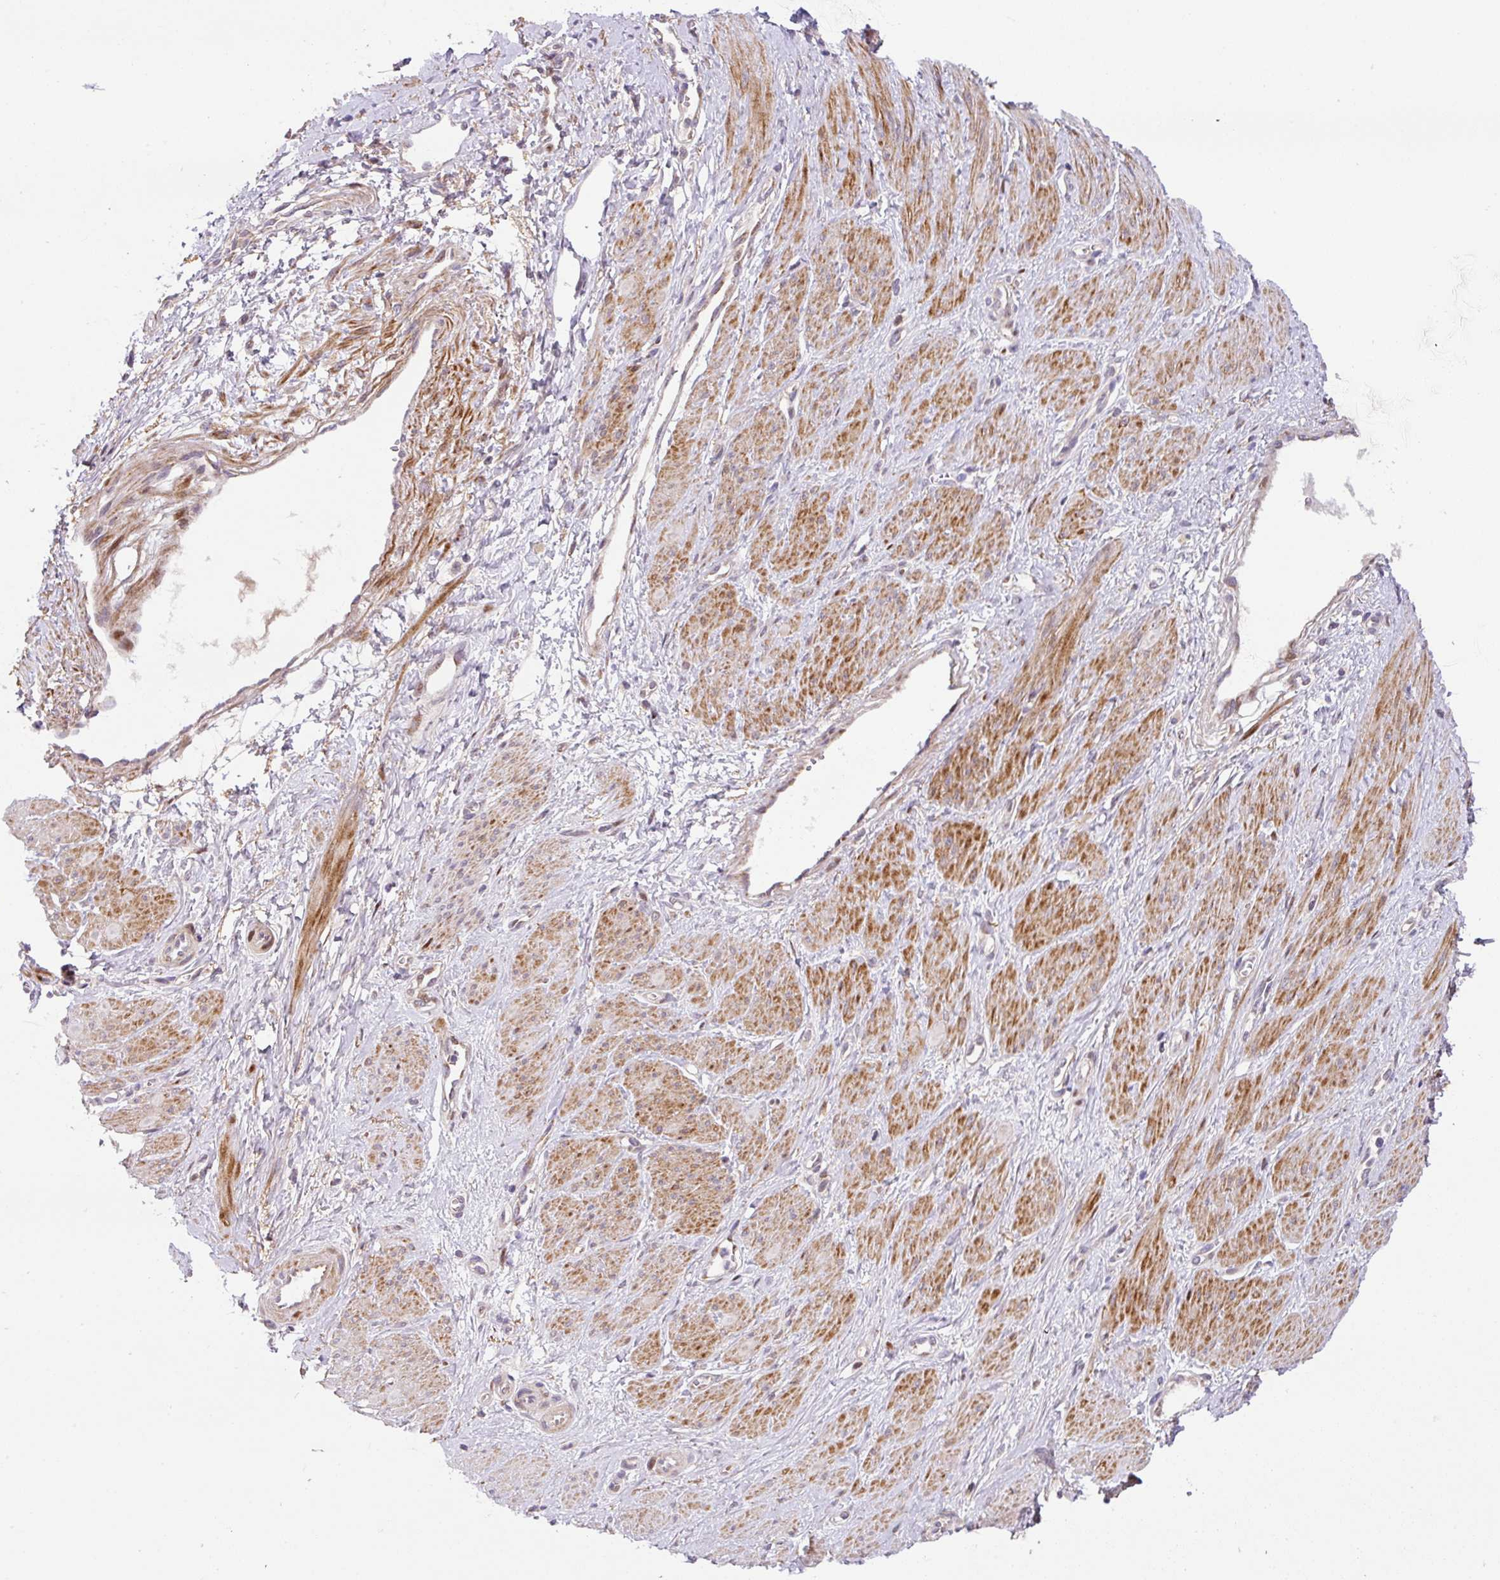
{"staining": {"intensity": "moderate", "quantity": ">75%", "location": "cytoplasmic/membranous"}, "tissue": "smooth muscle", "cell_type": "Smooth muscle cells", "image_type": "normal", "snomed": [{"axis": "morphology", "description": "Normal tissue, NOS"}, {"axis": "topography", "description": "Smooth muscle"}, {"axis": "topography", "description": "Uterus"}], "caption": "The immunohistochemical stain shows moderate cytoplasmic/membranous positivity in smooth muscle cells of benign smooth muscle. Nuclei are stained in blue.", "gene": "ENSG00000269547", "patient": {"sex": "female", "age": 39}}